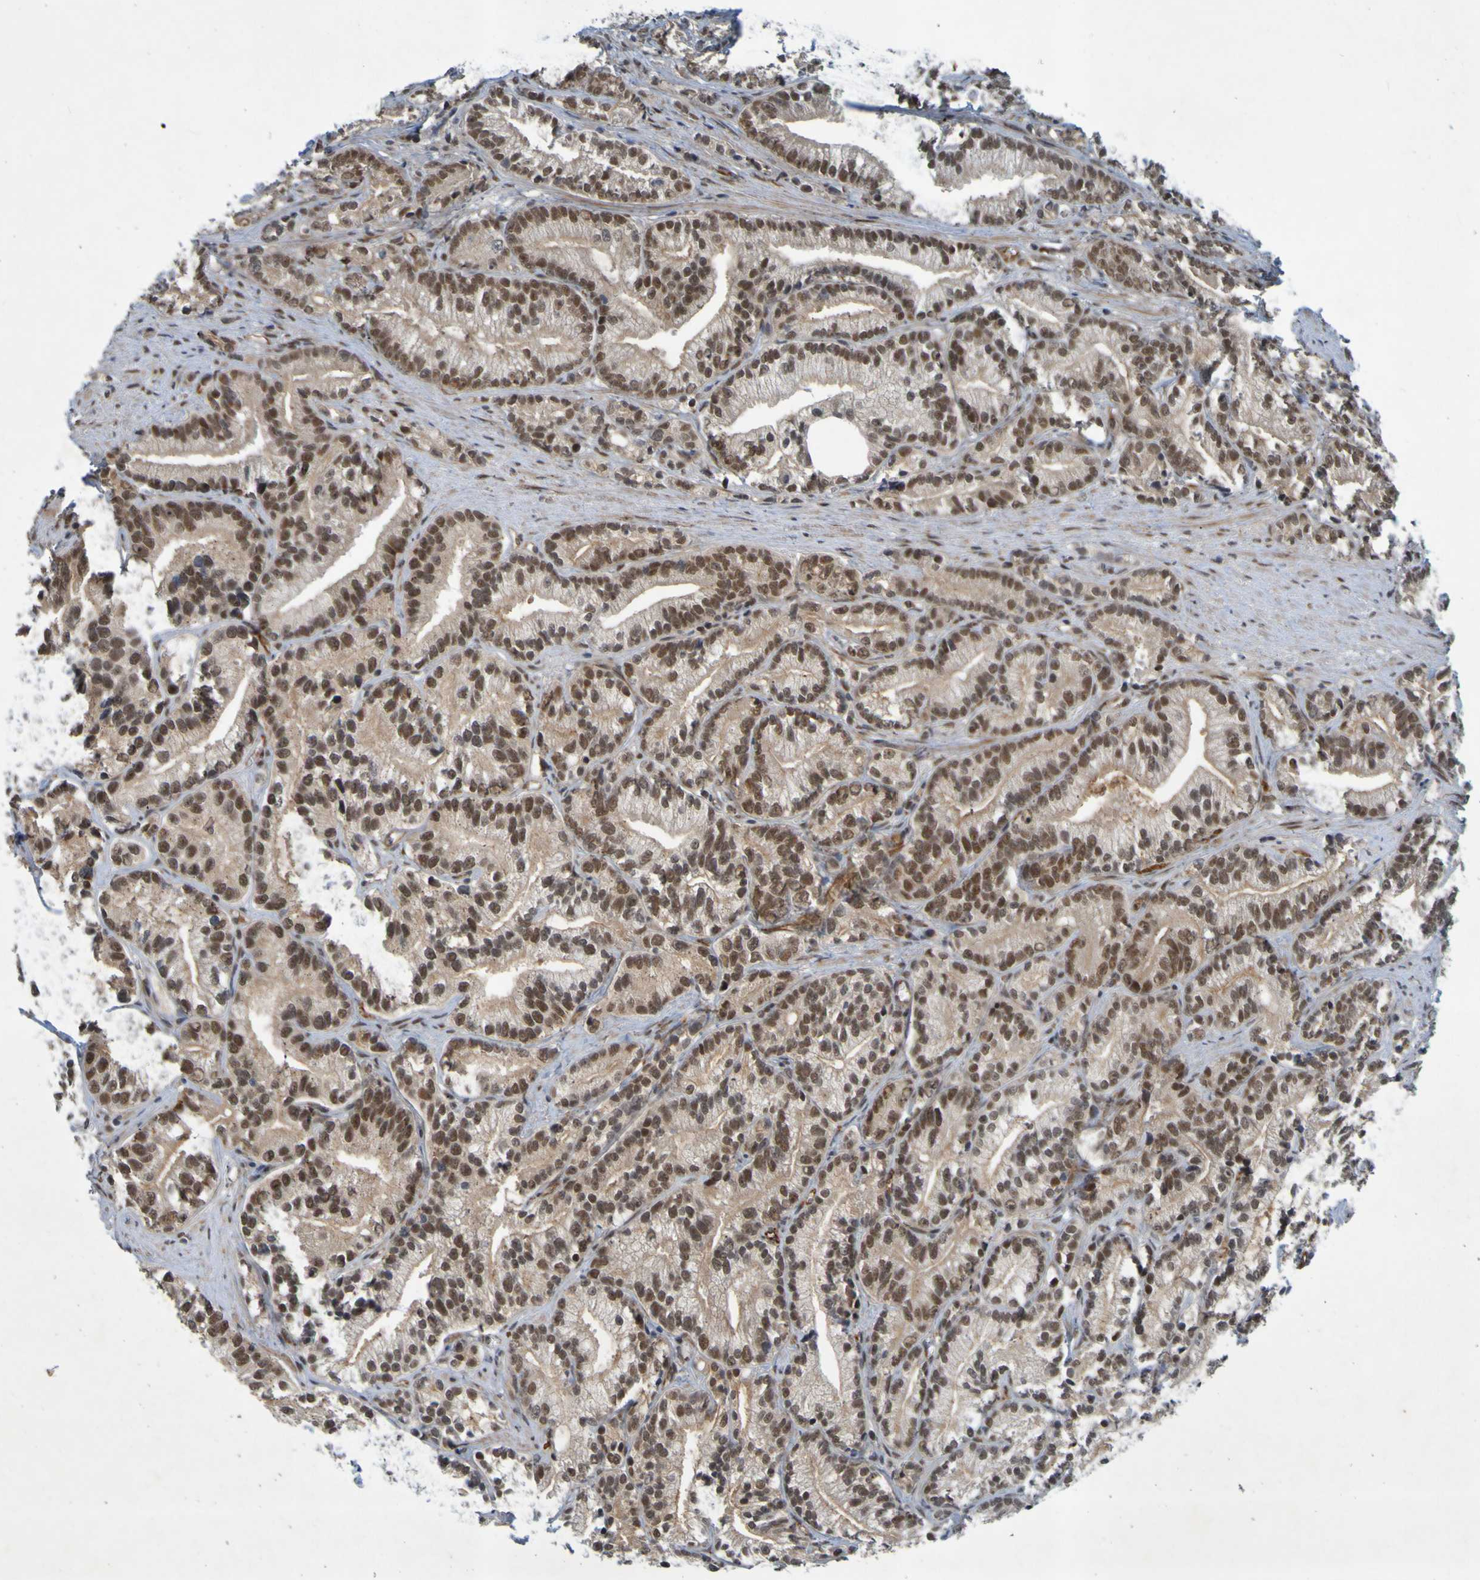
{"staining": {"intensity": "moderate", "quantity": ">75%", "location": "cytoplasmic/membranous,nuclear"}, "tissue": "prostate cancer", "cell_type": "Tumor cells", "image_type": "cancer", "snomed": [{"axis": "morphology", "description": "Adenocarcinoma, Low grade"}, {"axis": "topography", "description": "Prostate"}], "caption": "Tumor cells exhibit medium levels of moderate cytoplasmic/membranous and nuclear staining in about >75% of cells in human prostate adenocarcinoma (low-grade).", "gene": "MCPH1", "patient": {"sex": "male", "age": 89}}